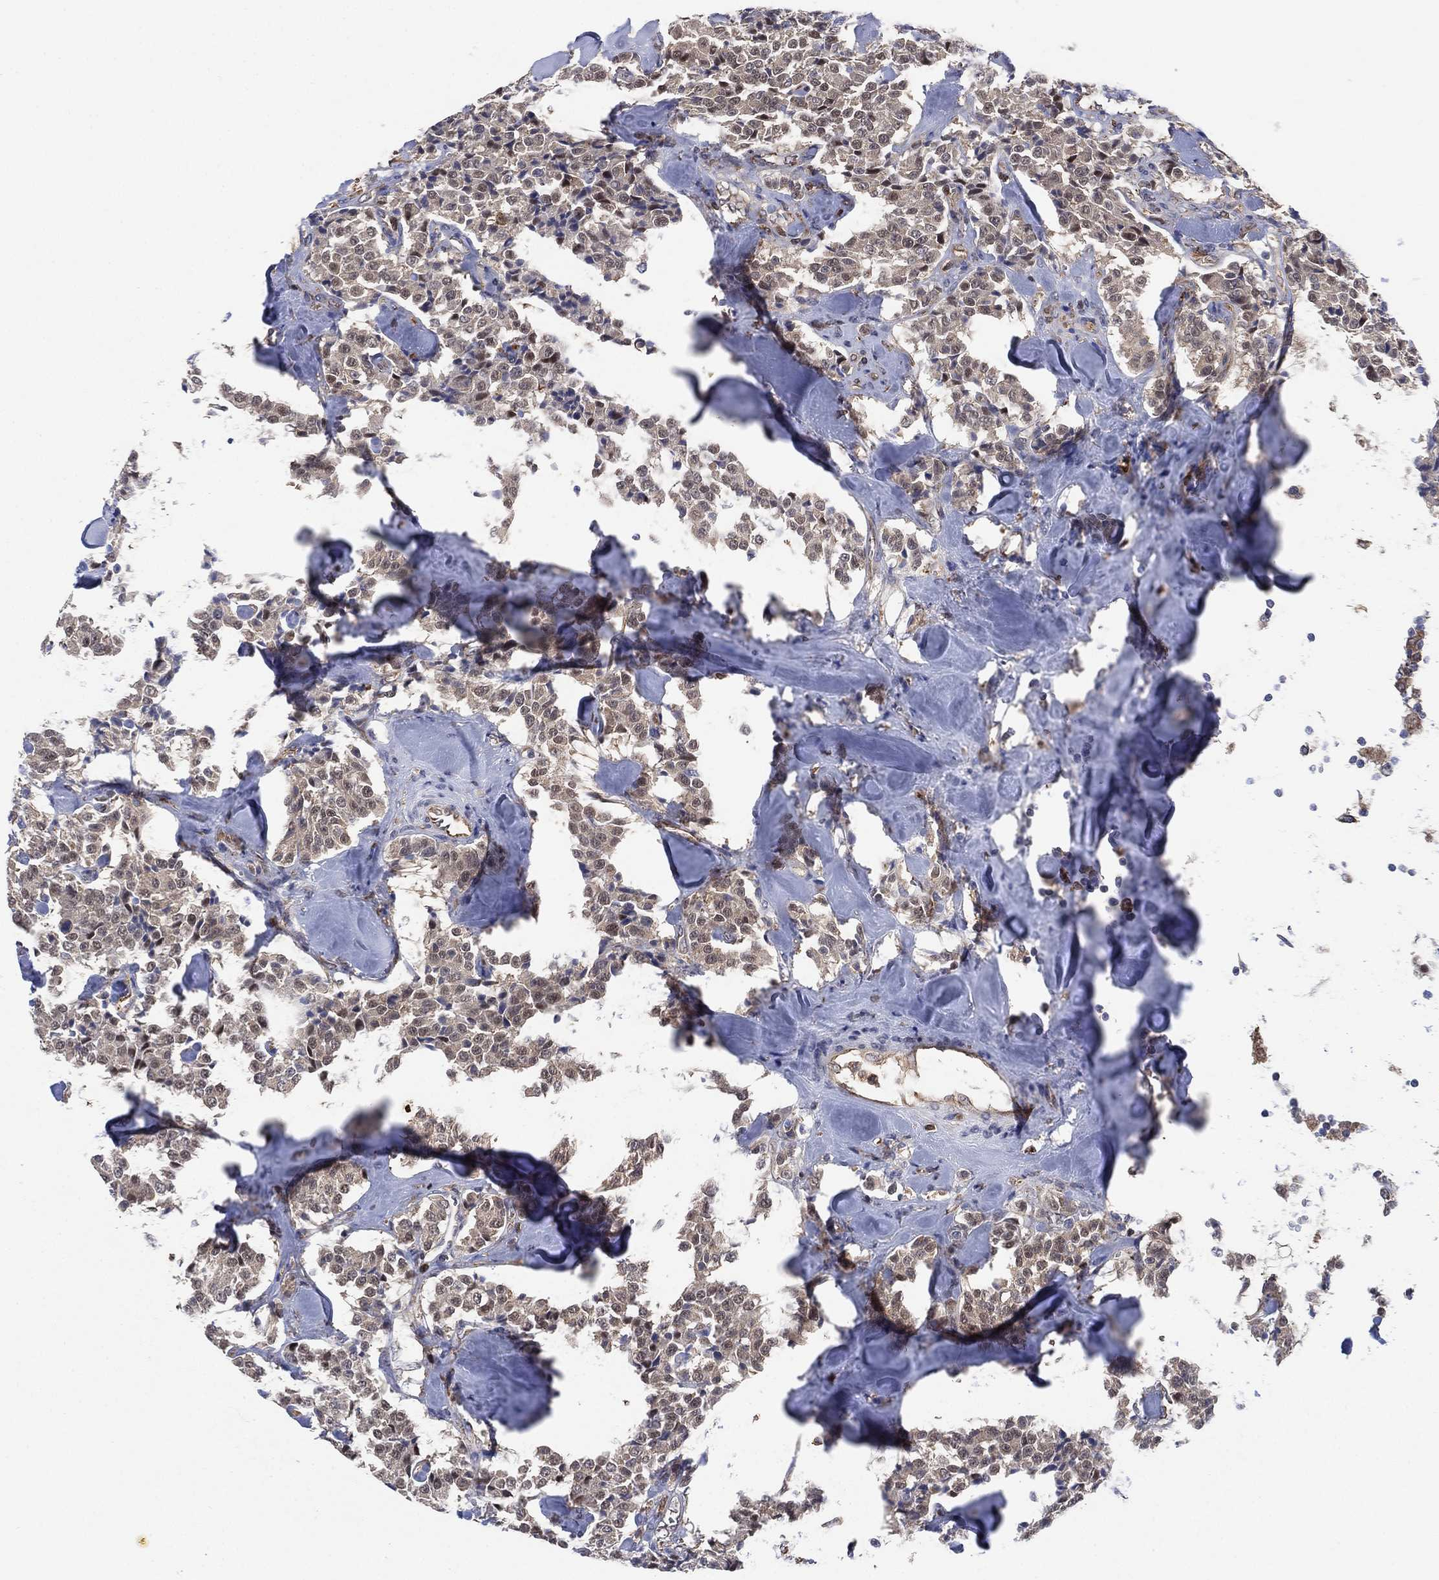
{"staining": {"intensity": "negative", "quantity": "none", "location": "none"}, "tissue": "carcinoid", "cell_type": "Tumor cells", "image_type": "cancer", "snomed": [{"axis": "morphology", "description": "Carcinoid, malignant, NOS"}, {"axis": "topography", "description": "Pancreas"}], "caption": "A histopathology image of carcinoid (malignant) stained for a protein exhibits no brown staining in tumor cells.", "gene": "FES", "patient": {"sex": "male", "age": 41}}